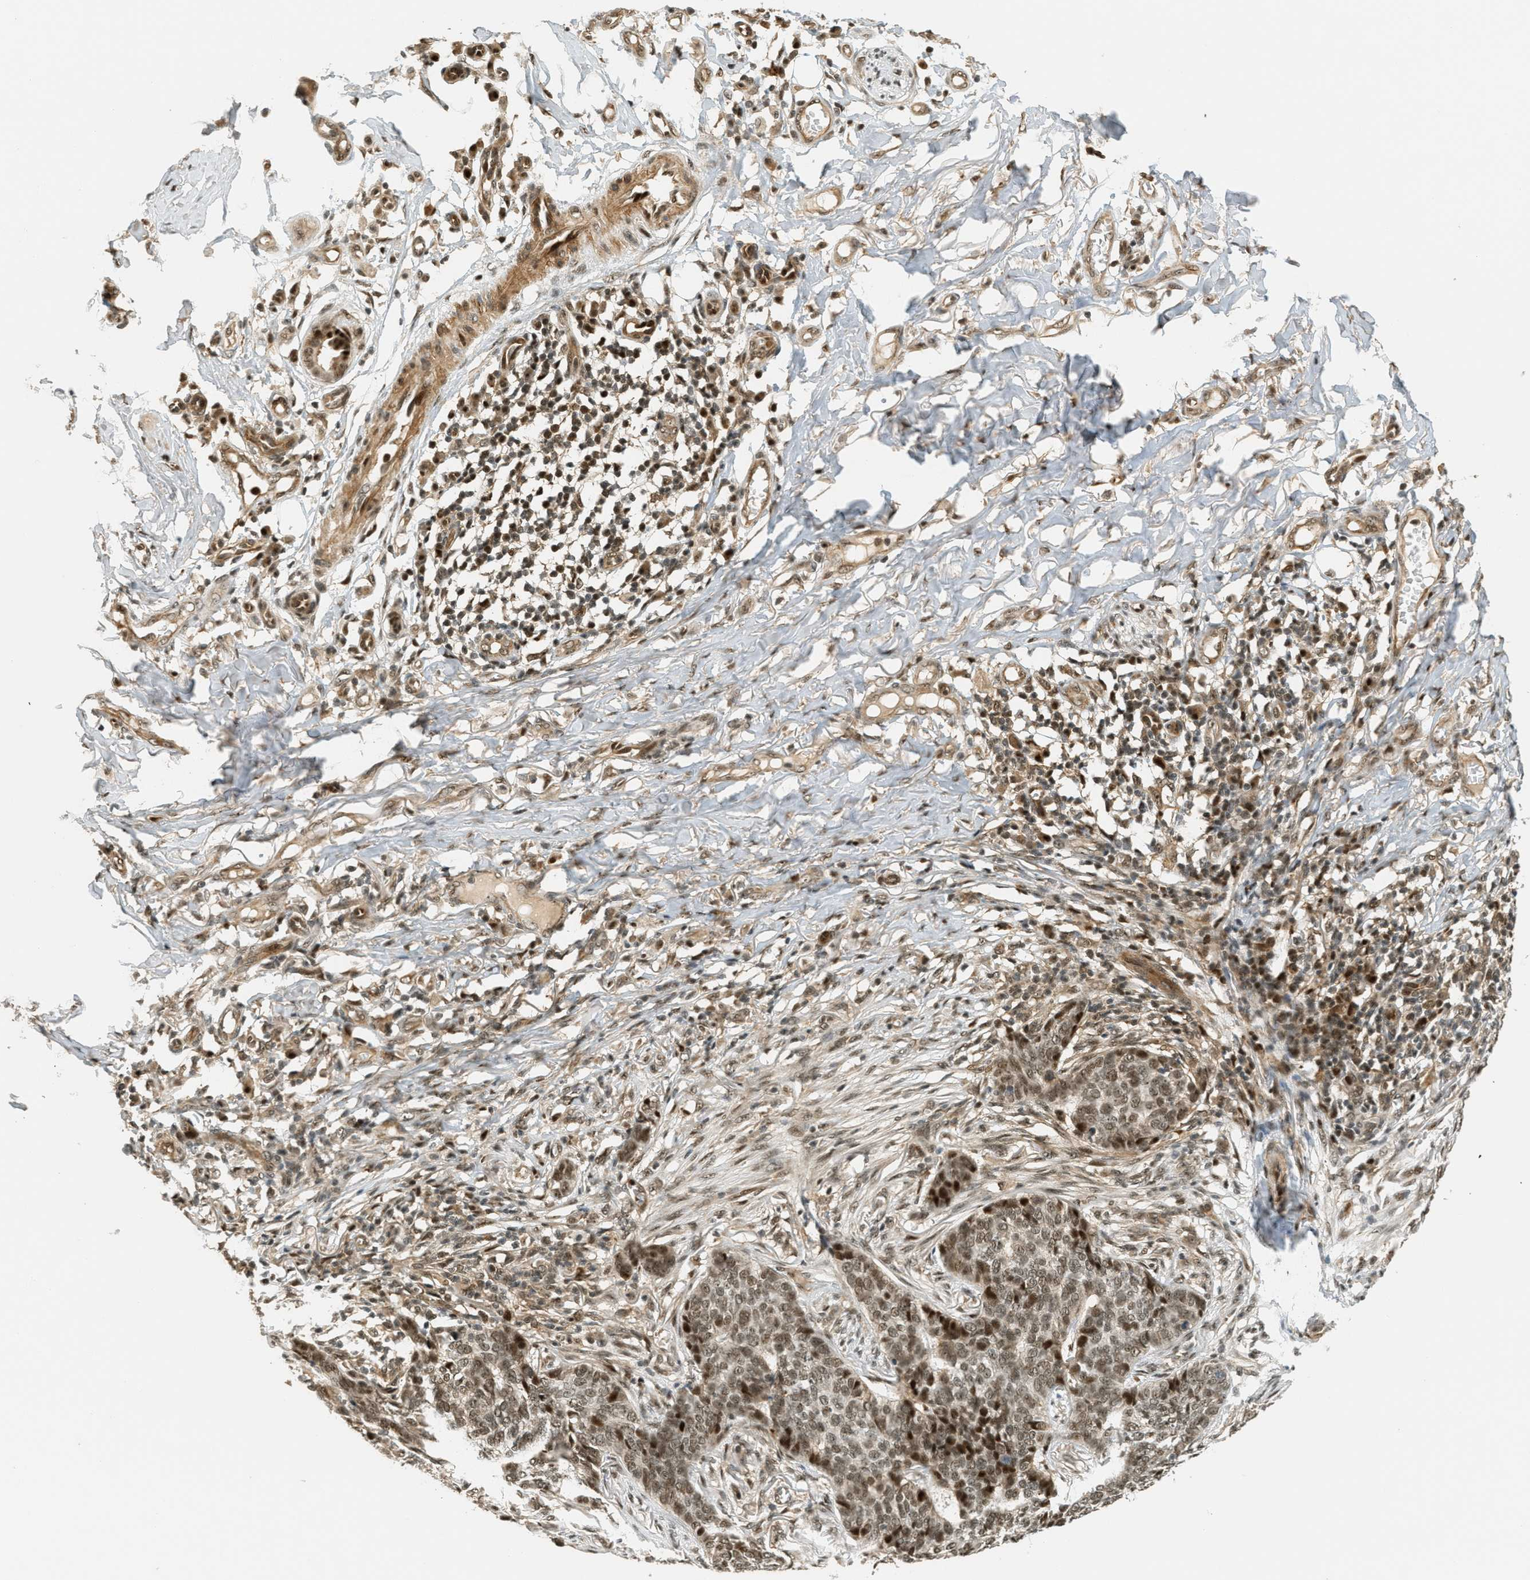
{"staining": {"intensity": "moderate", "quantity": ">75%", "location": "cytoplasmic/membranous,nuclear"}, "tissue": "skin cancer", "cell_type": "Tumor cells", "image_type": "cancer", "snomed": [{"axis": "morphology", "description": "Basal cell carcinoma"}, {"axis": "topography", "description": "Skin"}], "caption": "Immunohistochemical staining of skin basal cell carcinoma shows medium levels of moderate cytoplasmic/membranous and nuclear protein expression in about >75% of tumor cells.", "gene": "FOXM1", "patient": {"sex": "male", "age": 85}}